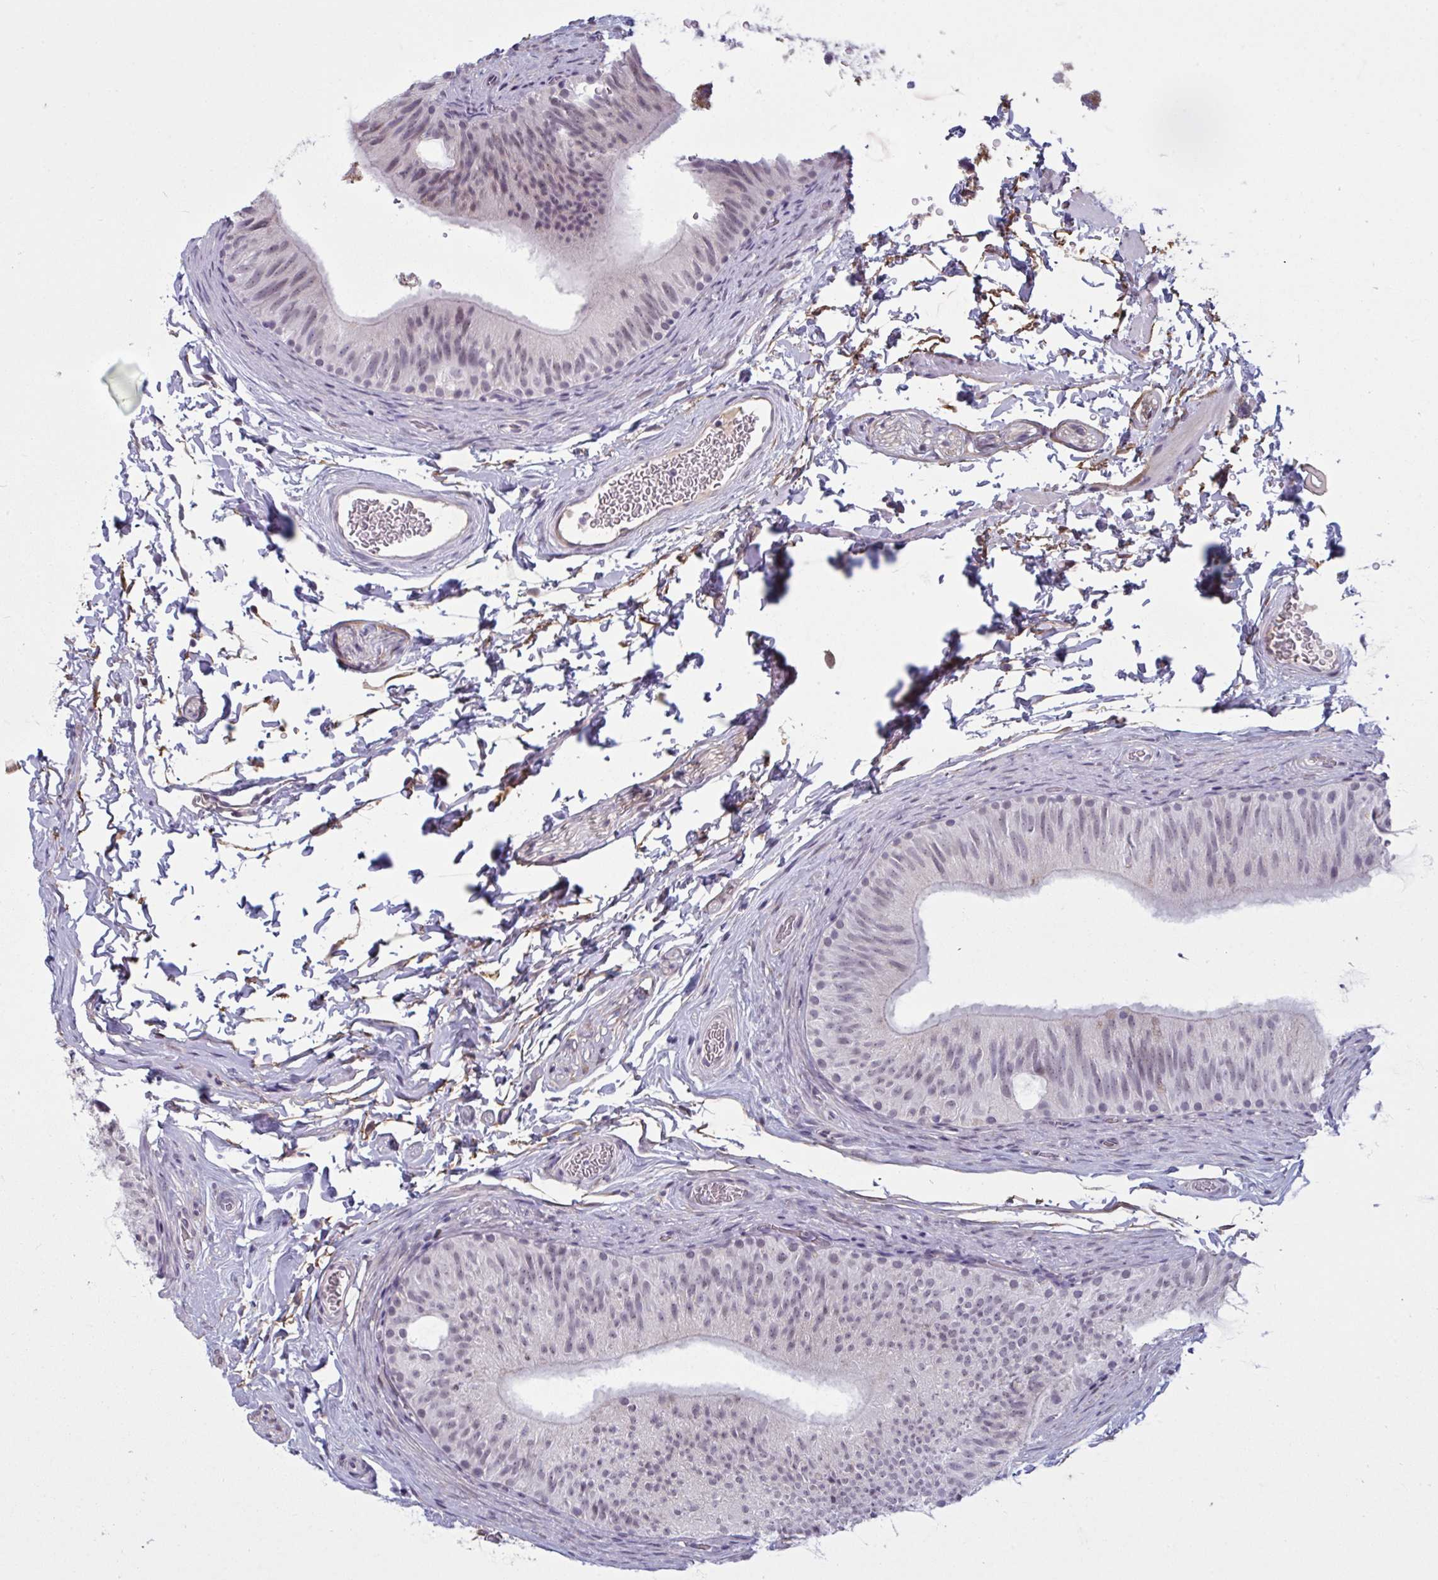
{"staining": {"intensity": "negative", "quantity": "none", "location": "none"}, "tissue": "epididymis", "cell_type": "Glandular cells", "image_type": "normal", "snomed": [{"axis": "morphology", "description": "Normal tissue, NOS"}, {"axis": "topography", "description": "Epididymis, spermatic cord, NOS"}, {"axis": "topography", "description": "Epididymis"}], "caption": "Immunohistochemistry (IHC) of unremarkable epididymis exhibits no positivity in glandular cells.", "gene": "TCEAL8", "patient": {"sex": "male", "age": 31}}